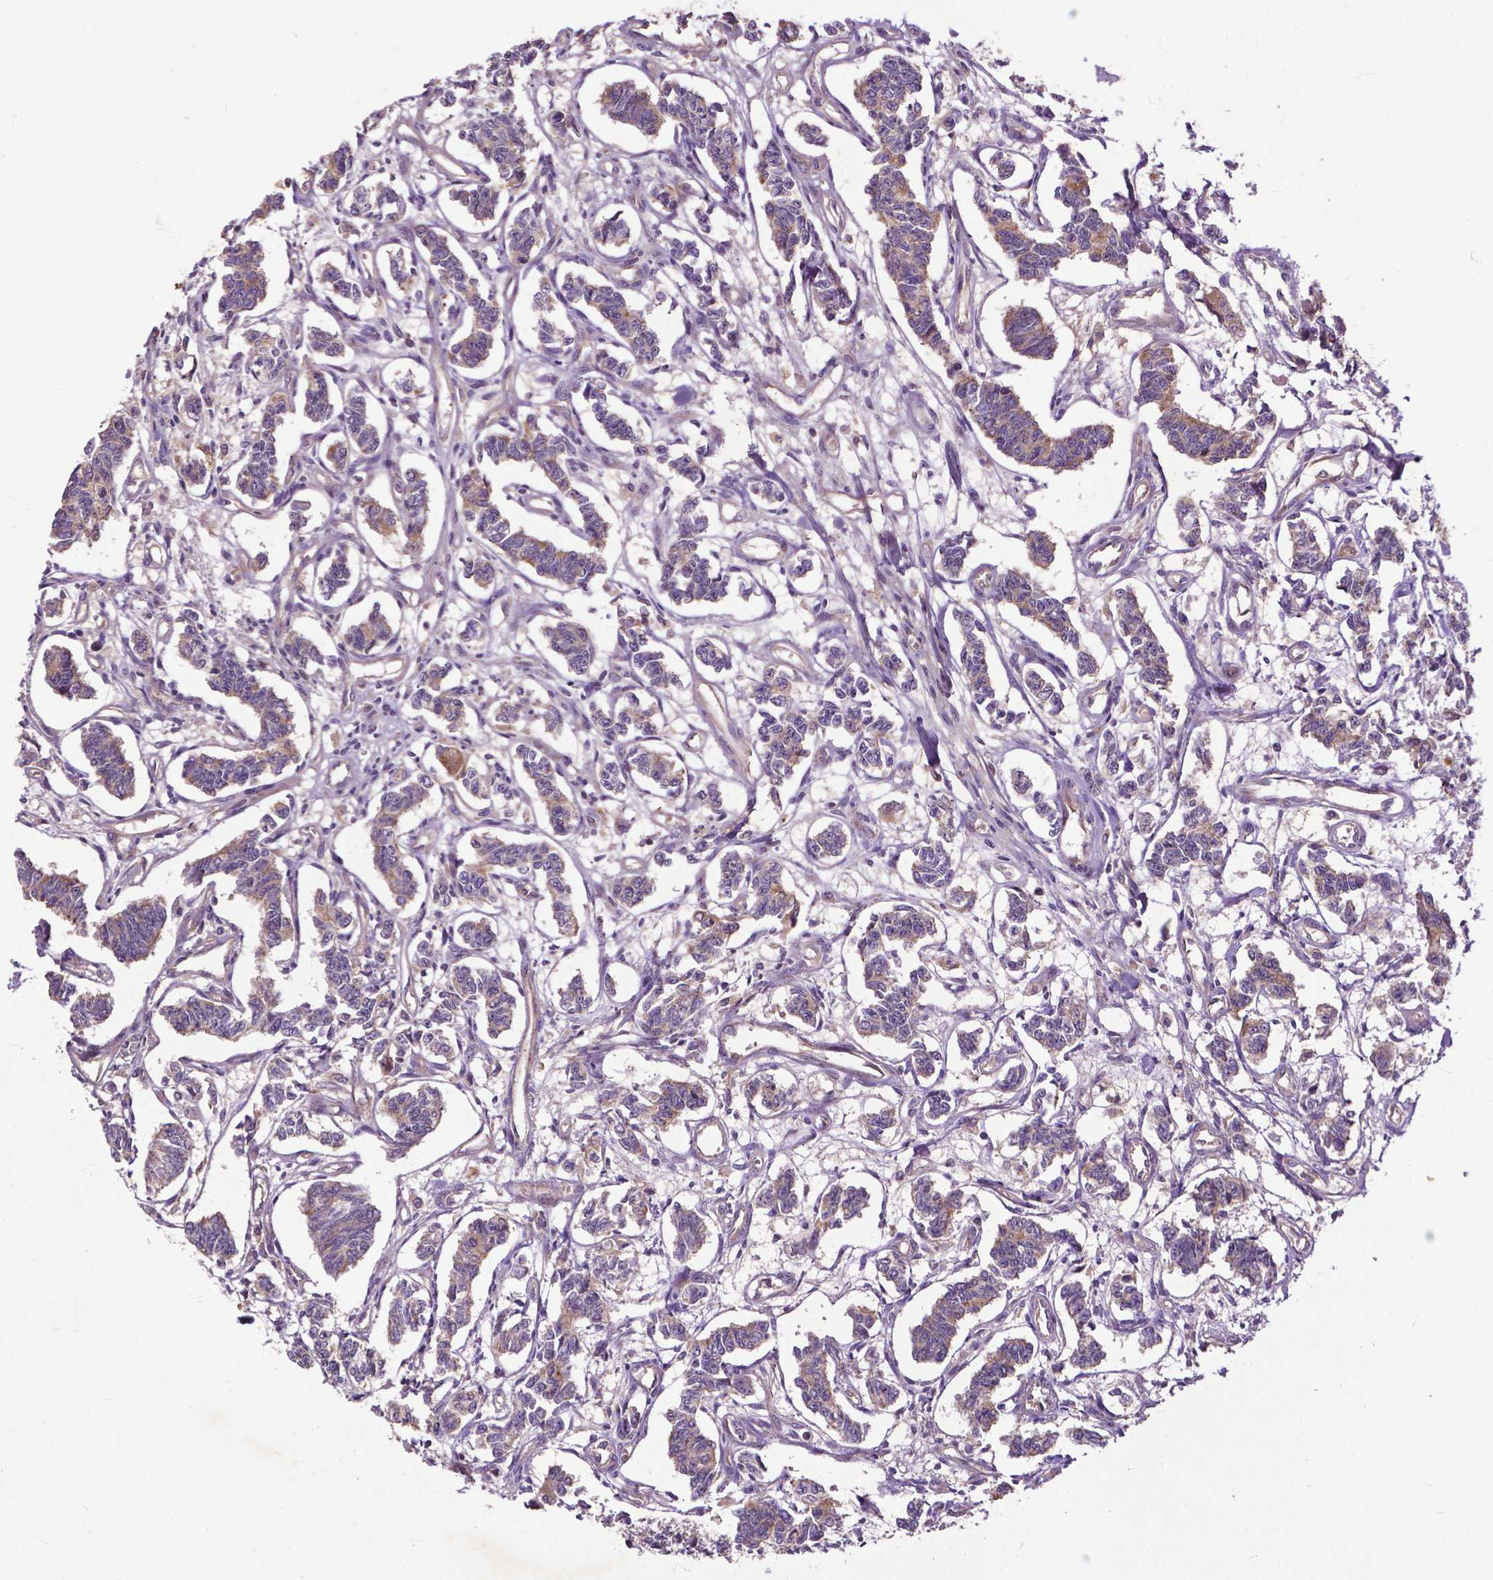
{"staining": {"intensity": "weak", "quantity": "25%-75%", "location": "cytoplasmic/membranous"}, "tissue": "carcinoid", "cell_type": "Tumor cells", "image_type": "cancer", "snomed": [{"axis": "morphology", "description": "Carcinoid, malignant, NOS"}, {"axis": "topography", "description": "Kidney"}], "caption": "Weak cytoplasmic/membranous protein staining is seen in about 25%-75% of tumor cells in malignant carcinoid.", "gene": "PARP3", "patient": {"sex": "female", "age": 41}}